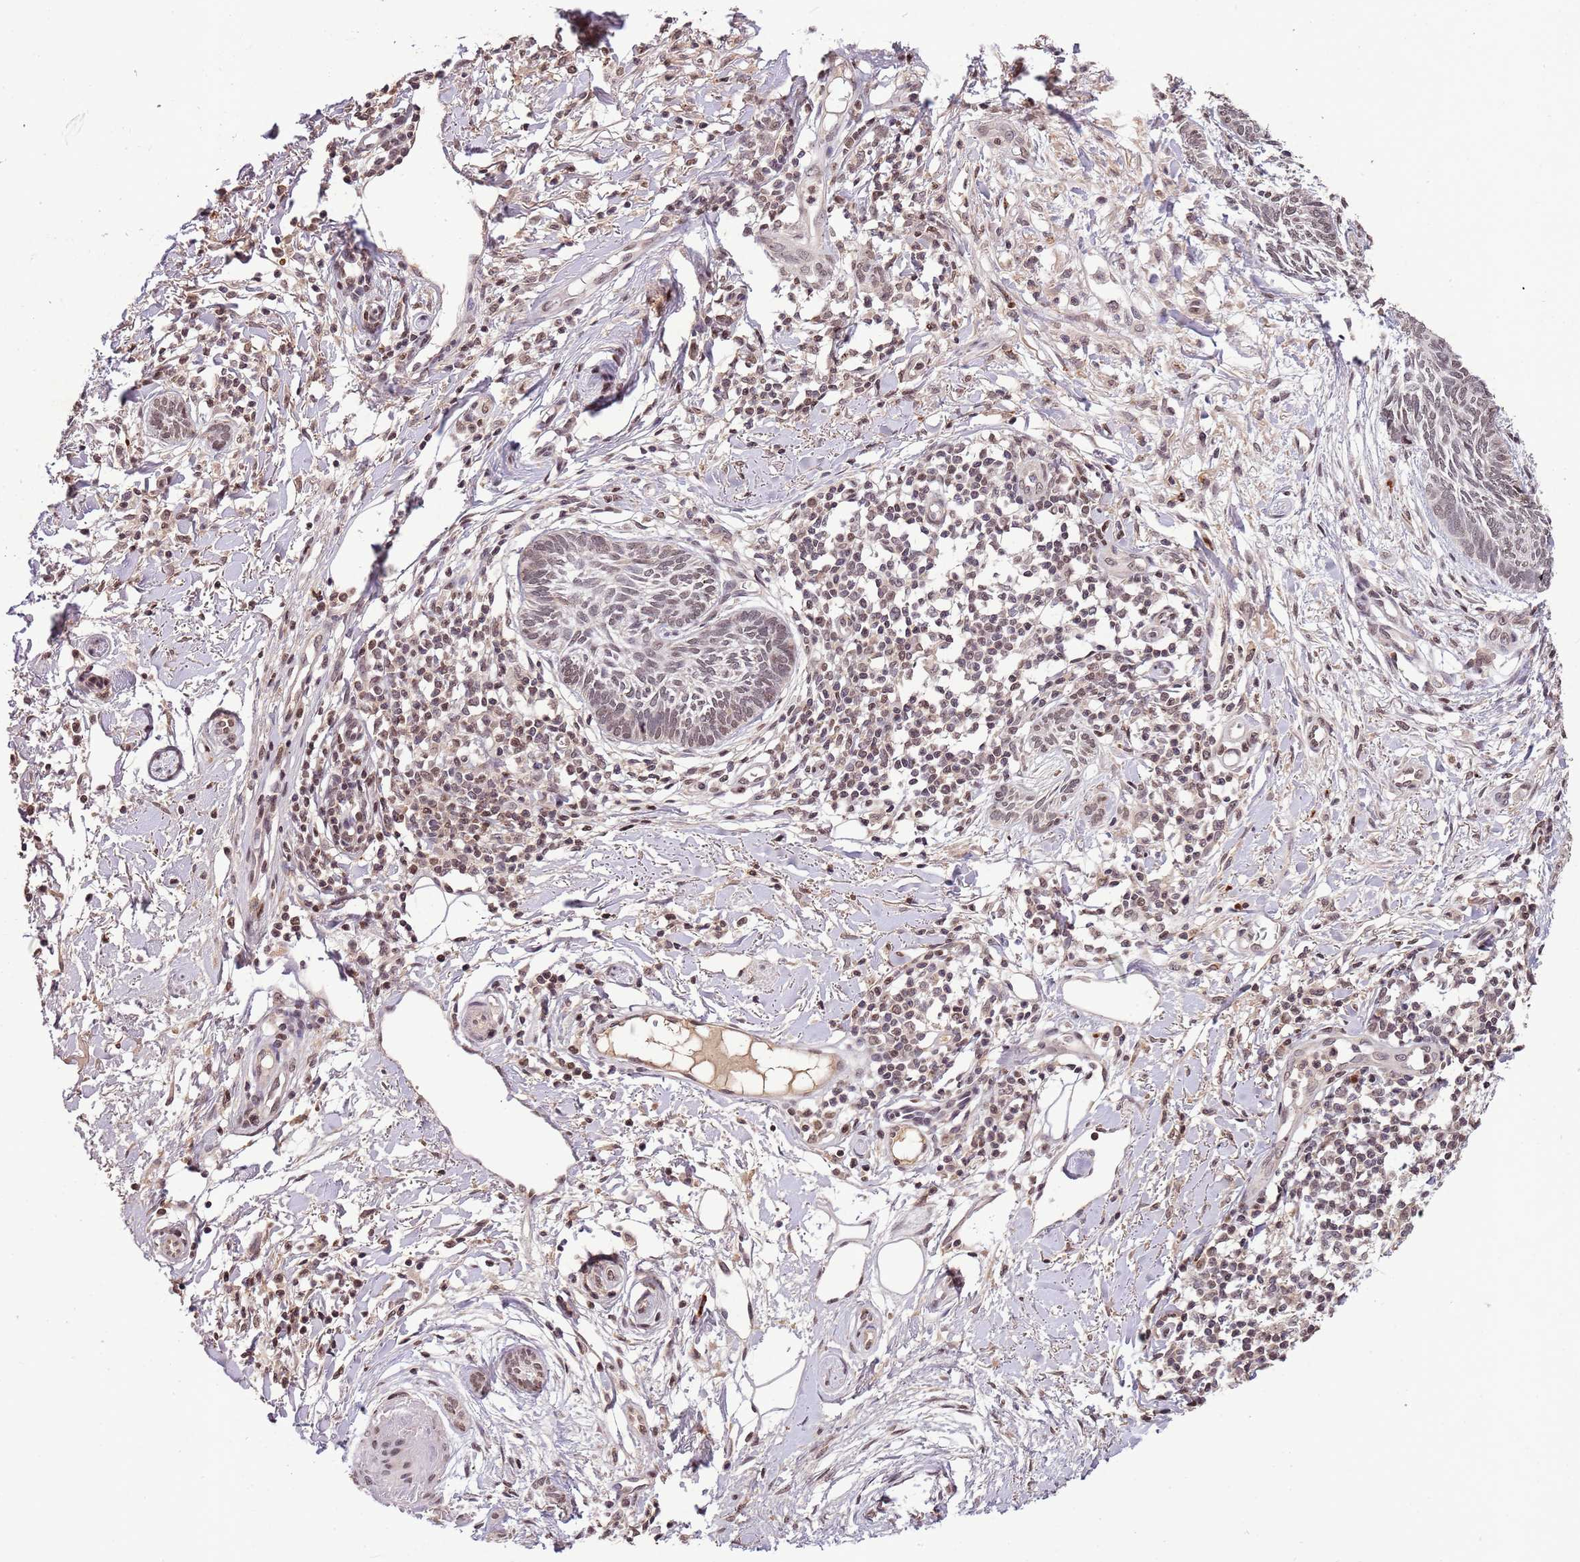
{"staining": {"intensity": "weak", "quantity": ">75%", "location": "nuclear"}, "tissue": "skin cancer", "cell_type": "Tumor cells", "image_type": "cancer", "snomed": [{"axis": "morphology", "description": "Basal cell carcinoma"}, {"axis": "topography", "description": "Skin"}], "caption": "Weak nuclear protein positivity is present in about >75% of tumor cells in skin cancer.", "gene": "SAMSN1", "patient": {"sex": "female", "age": 81}}